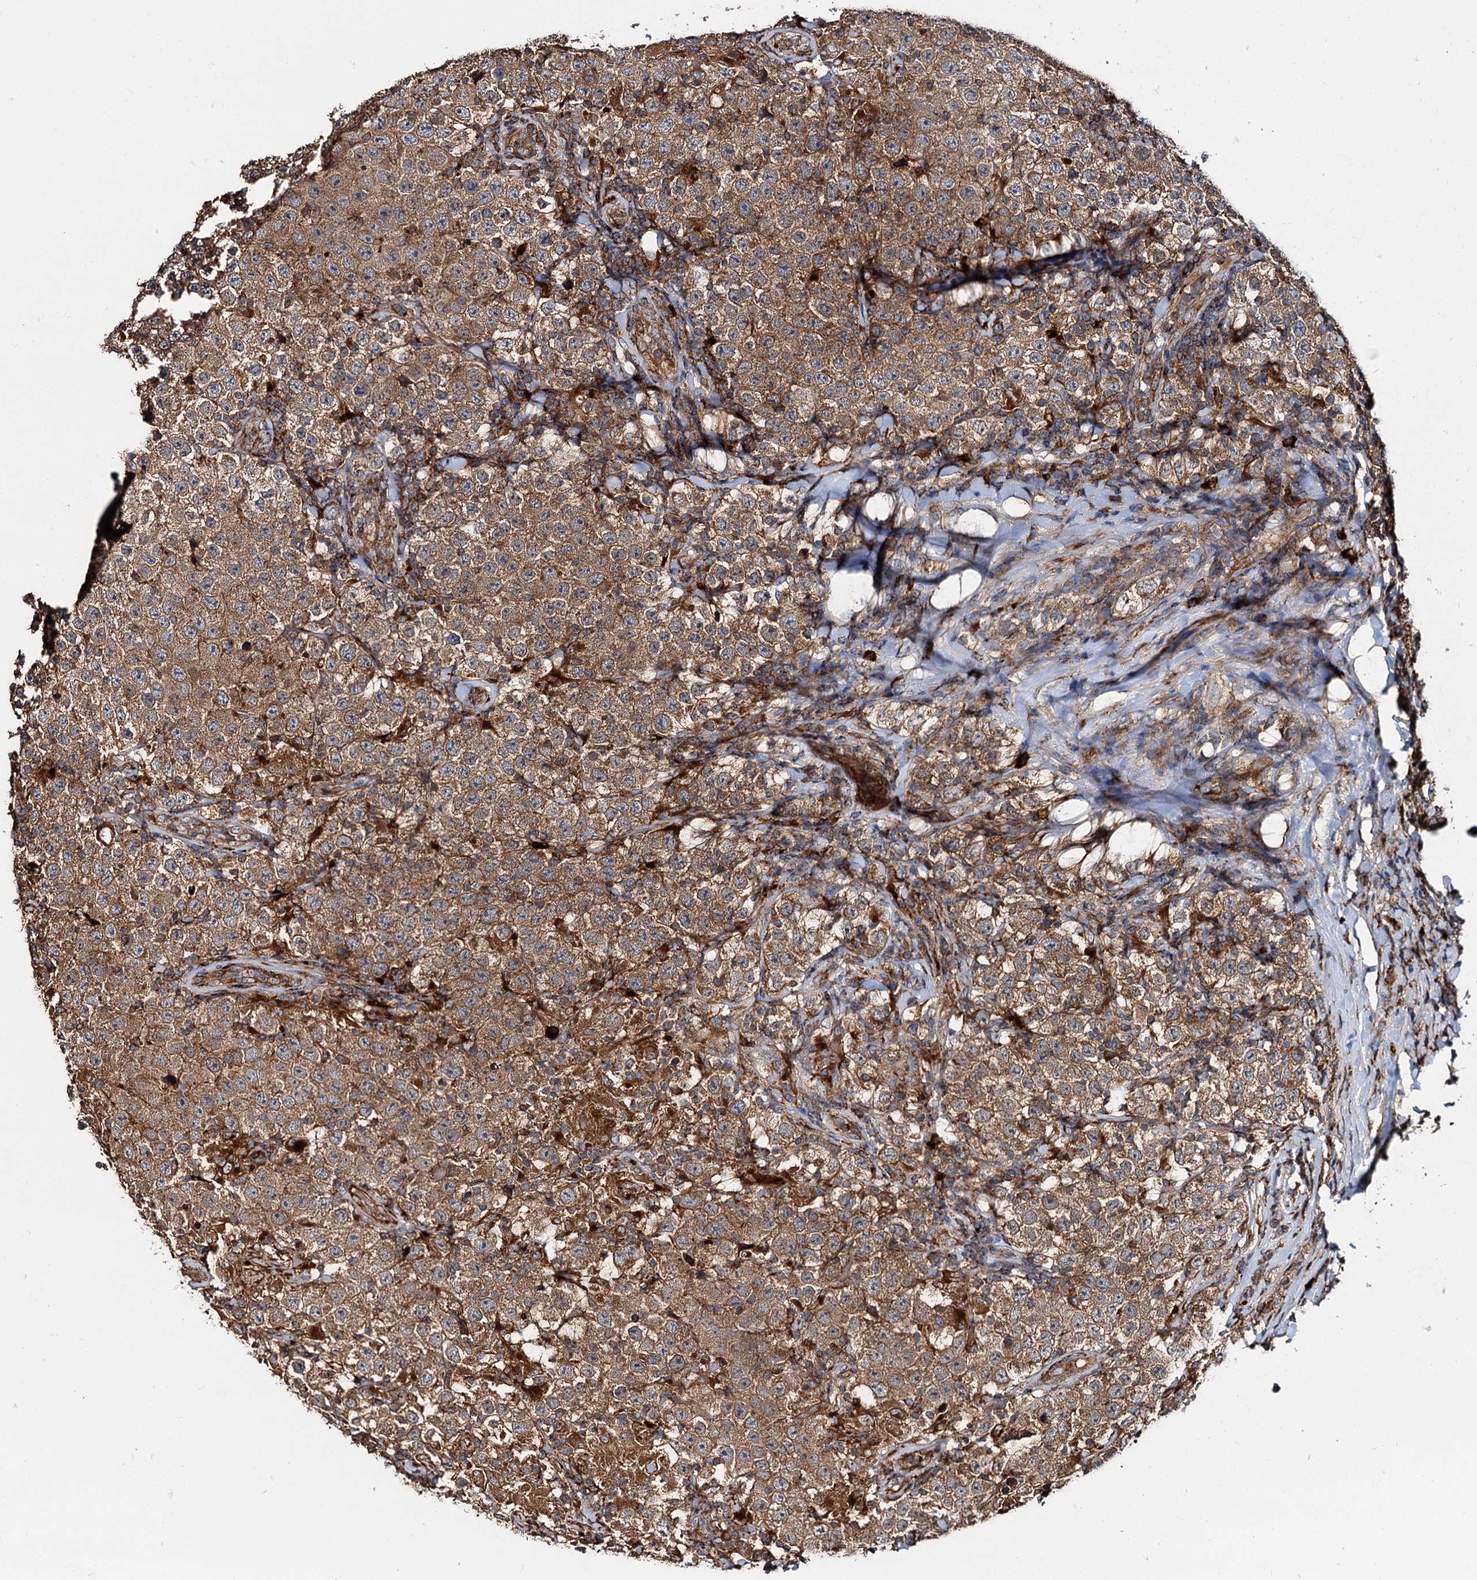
{"staining": {"intensity": "moderate", "quantity": ">75%", "location": "cytoplasmic/membranous"}, "tissue": "testis cancer", "cell_type": "Tumor cells", "image_type": "cancer", "snomed": [{"axis": "morphology", "description": "Normal tissue, NOS"}, {"axis": "morphology", "description": "Urothelial carcinoma, High grade"}, {"axis": "morphology", "description": "Seminoma, NOS"}, {"axis": "morphology", "description": "Carcinoma, Embryonal, NOS"}, {"axis": "topography", "description": "Urinary bladder"}, {"axis": "topography", "description": "Testis"}], "caption": "Seminoma (testis) stained for a protein reveals moderate cytoplasmic/membranous positivity in tumor cells. Nuclei are stained in blue.", "gene": "WDR73", "patient": {"sex": "male", "age": 41}}